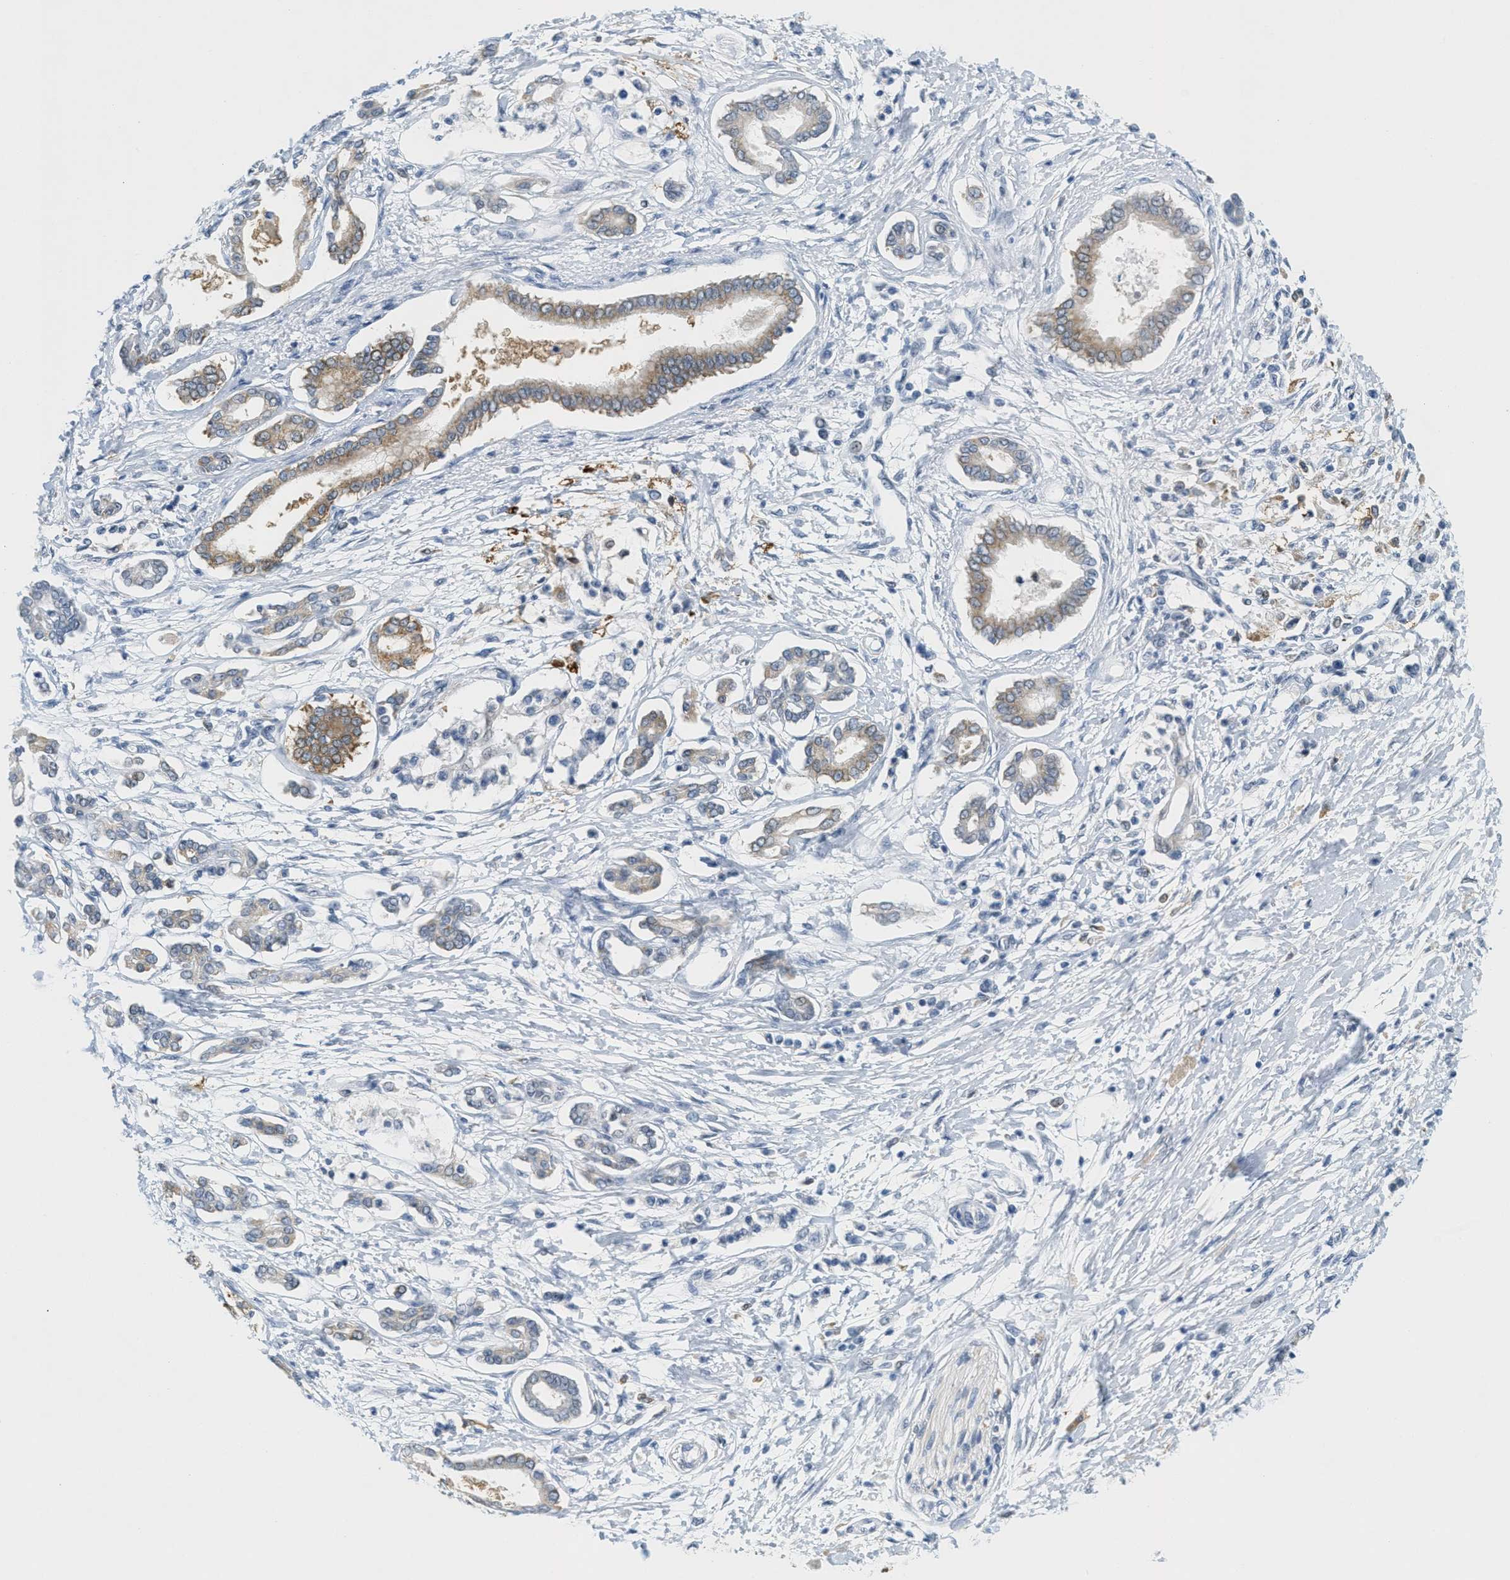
{"staining": {"intensity": "moderate", "quantity": "25%-75%", "location": "cytoplasmic/membranous"}, "tissue": "pancreatic cancer", "cell_type": "Tumor cells", "image_type": "cancer", "snomed": [{"axis": "morphology", "description": "Adenocarcinoma, NOS"}, {"axis": "topography", "description": "Pancreas"}], "caption": "Immunohistochemical staining of pancreatic adenocarcinoma shows moderate cytoplasmic/membranous protein expression in approximately 25%-75% of tumor cells.", "gene": "HS3ST2", "patient": {"sex": "male", "age": 56}}